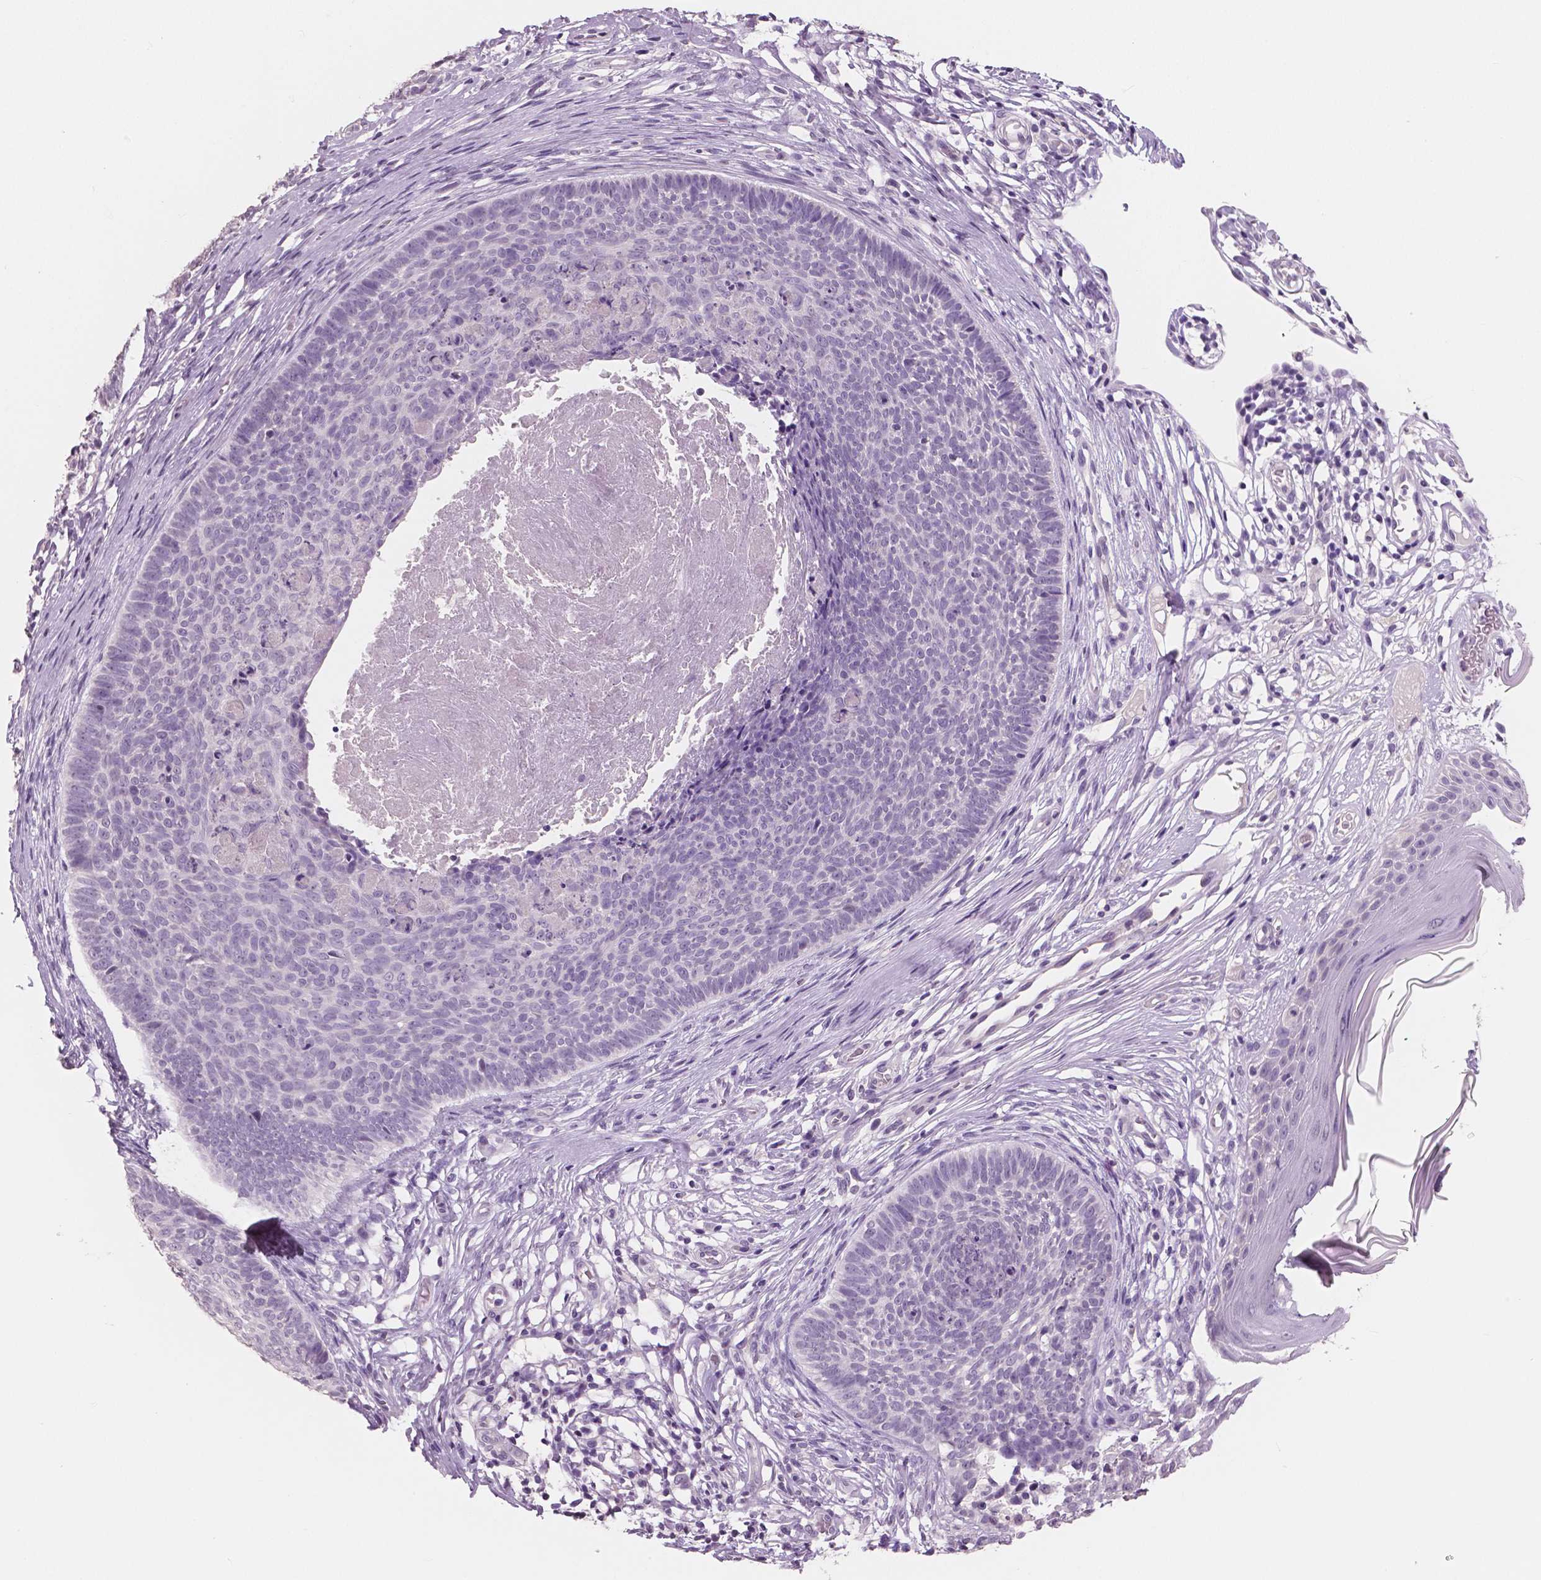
{"staining": {"intensity": "negative", "quantity": "none", "location": "none"}, "tissue": "skin cancer", "cell_type": "Tumor cells", "image_type": "cancer", "snomed": [{"axis": "morphology", "description": "Basal cell carcinoma"}, {"axis": "topography", "description": "Skin"}], "caption": "Tumor cells are negative for brown protein staining in skin cancer.", "gene": "NECAB1", "patient": {"sex": "male", "age": 85}}